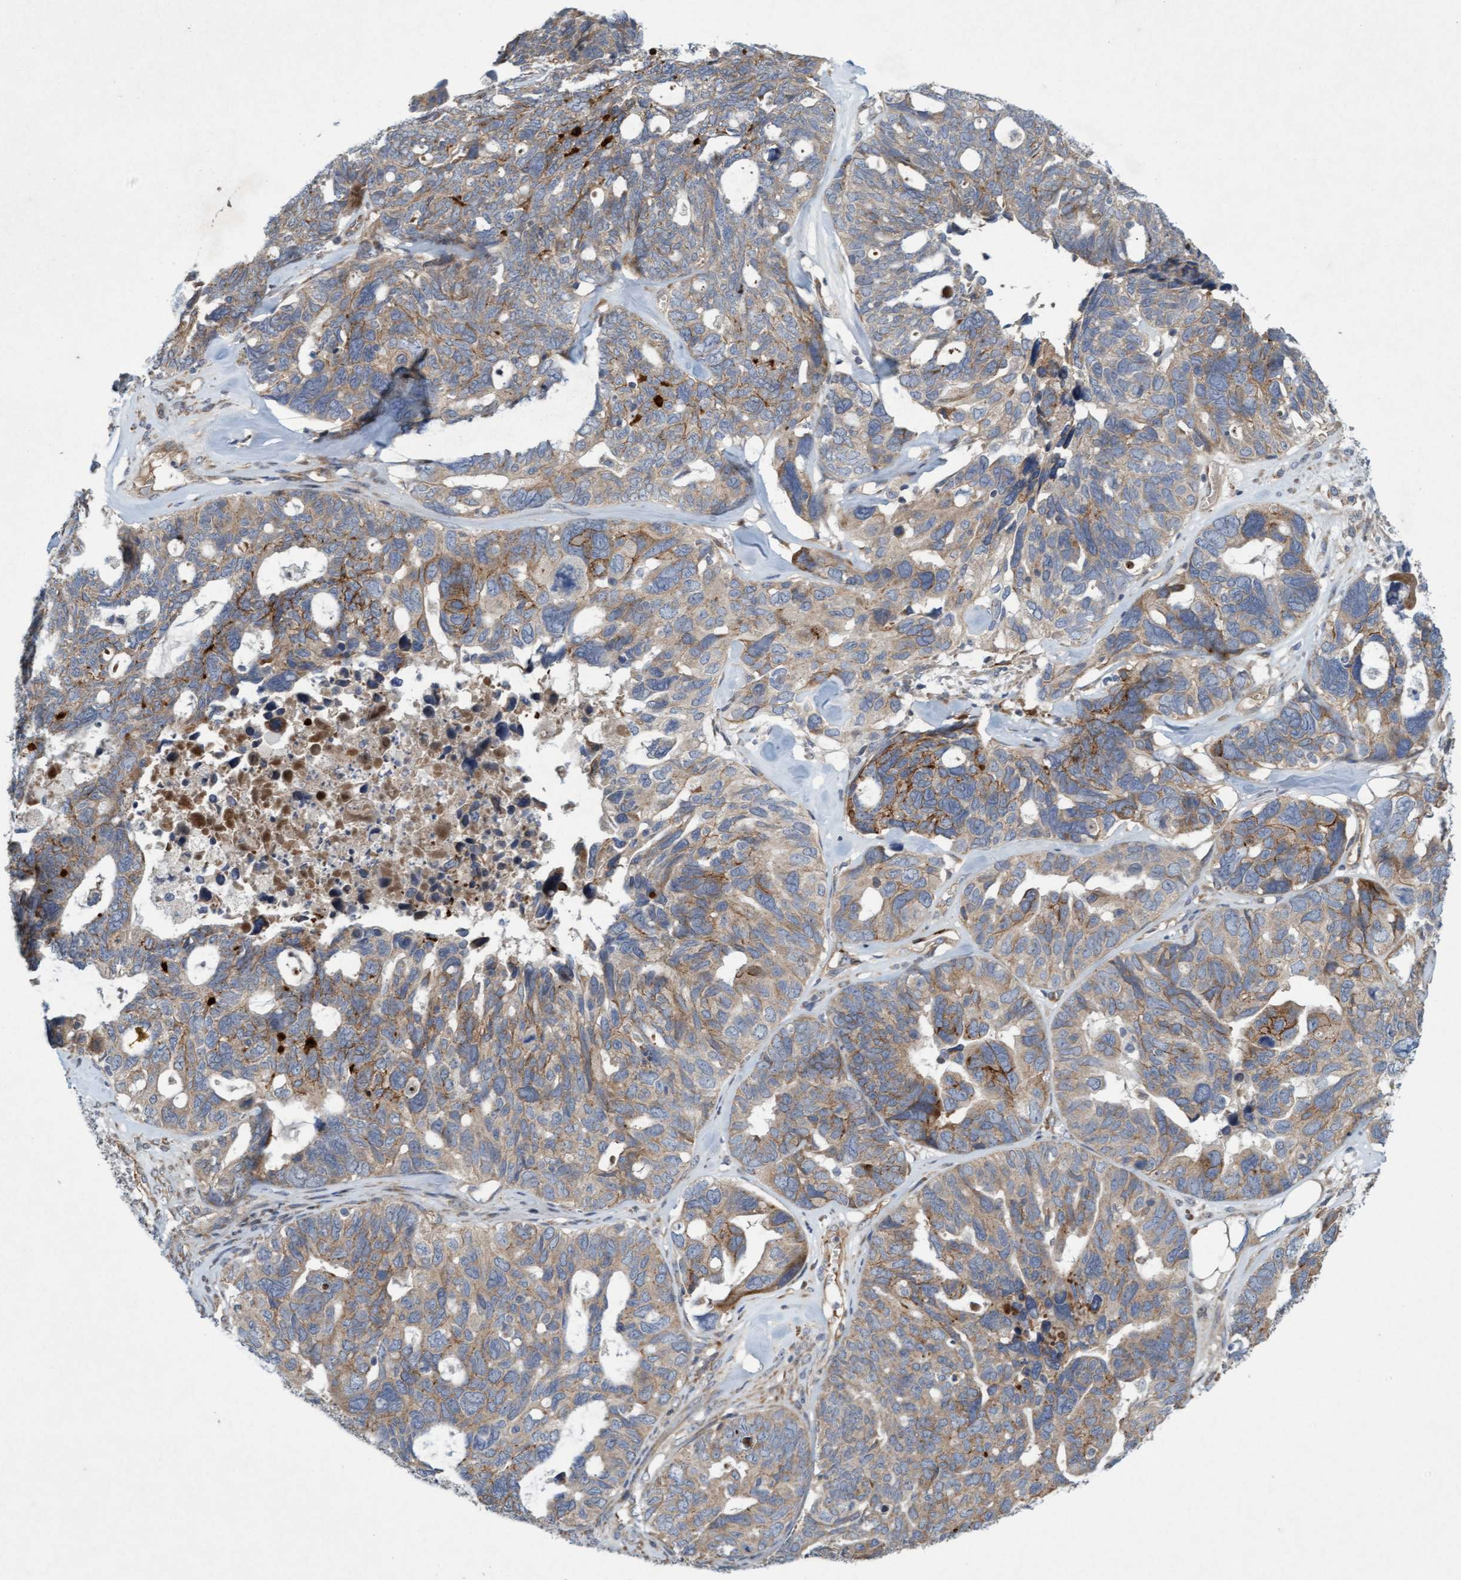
{"staining": {"intensity": "weak", "quantity": ">75%", "location": "cytoplasmic/membranous"}, "tissue": "ovarian cancer", "cell_type": "Tumor cells", "image_type": "cancer", "snomed": [{"axis": "morphology", "description": "Cystadenocarcinoma, serous, NOS"}, {"axis": "topography", "description": "Ovary"}], "caption": "Immunohistochemistry (IHC) histopathology image of serous cystadenocarcinoma (ovarian) stained for a protein (brown), which exhibits low levels of weak cytoplasmic/membranous positivity in about >75% of tumor cells.", "gene": "DDHD2", "patient": {"sex": "female", "age": 79}}